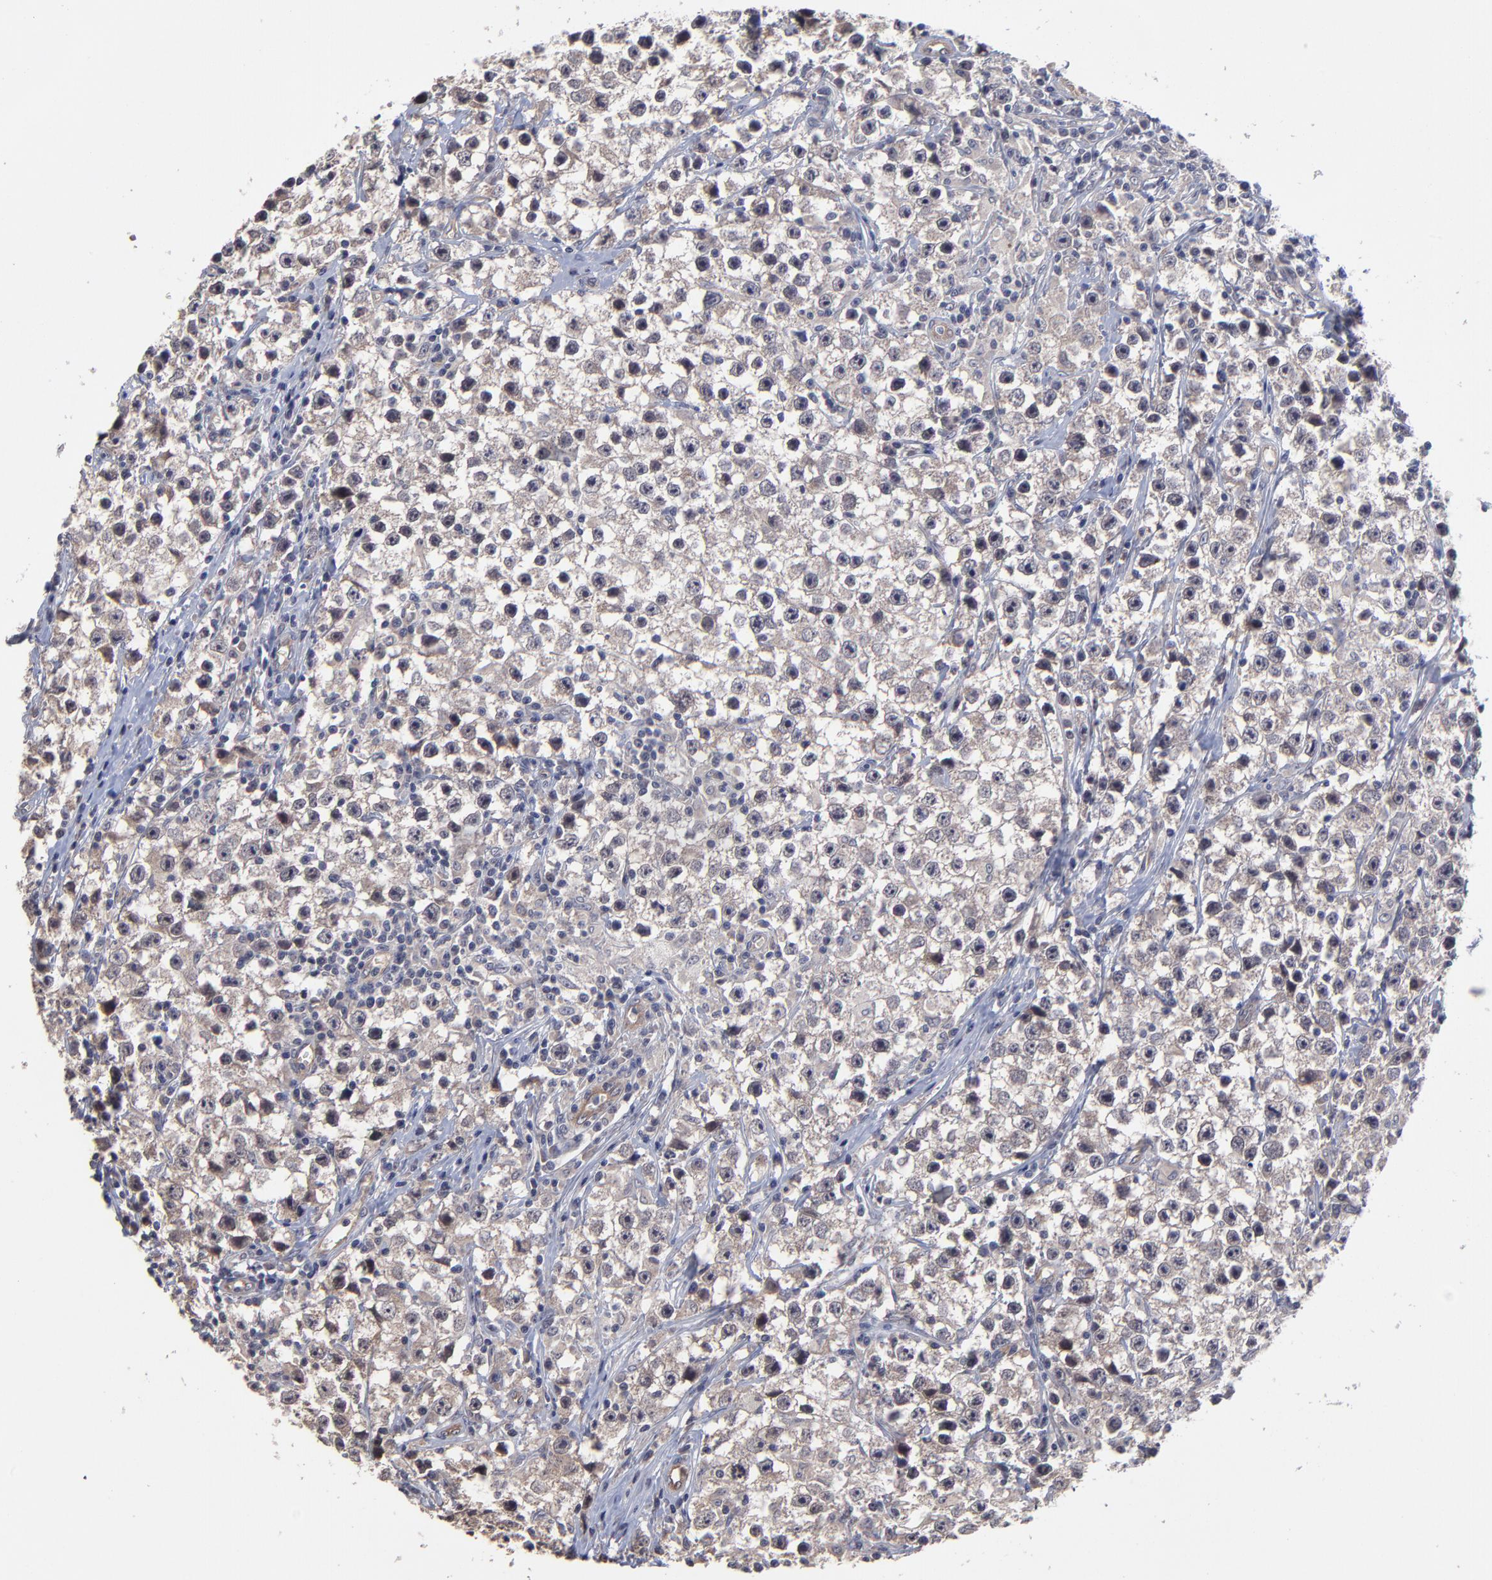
{"staining": {"intensity": "weak", "quantity": "<25%", "location": "cytoplasmic/membranous"}, "tissue": "testis cancer", "cell_type": "Tumor cells", "image_type": "cancer", "snomed": [{"axis": "morphology", "description": "Seminoma, NOS"}, {"axis": "topography", "description": "Testis"}], "caption": "Image shows no protein positivity in tumor cells of testis cancer (seminoma) tissue.", "gene": "ZNF780B", "patient": {"sex": "male", "age": 35}}